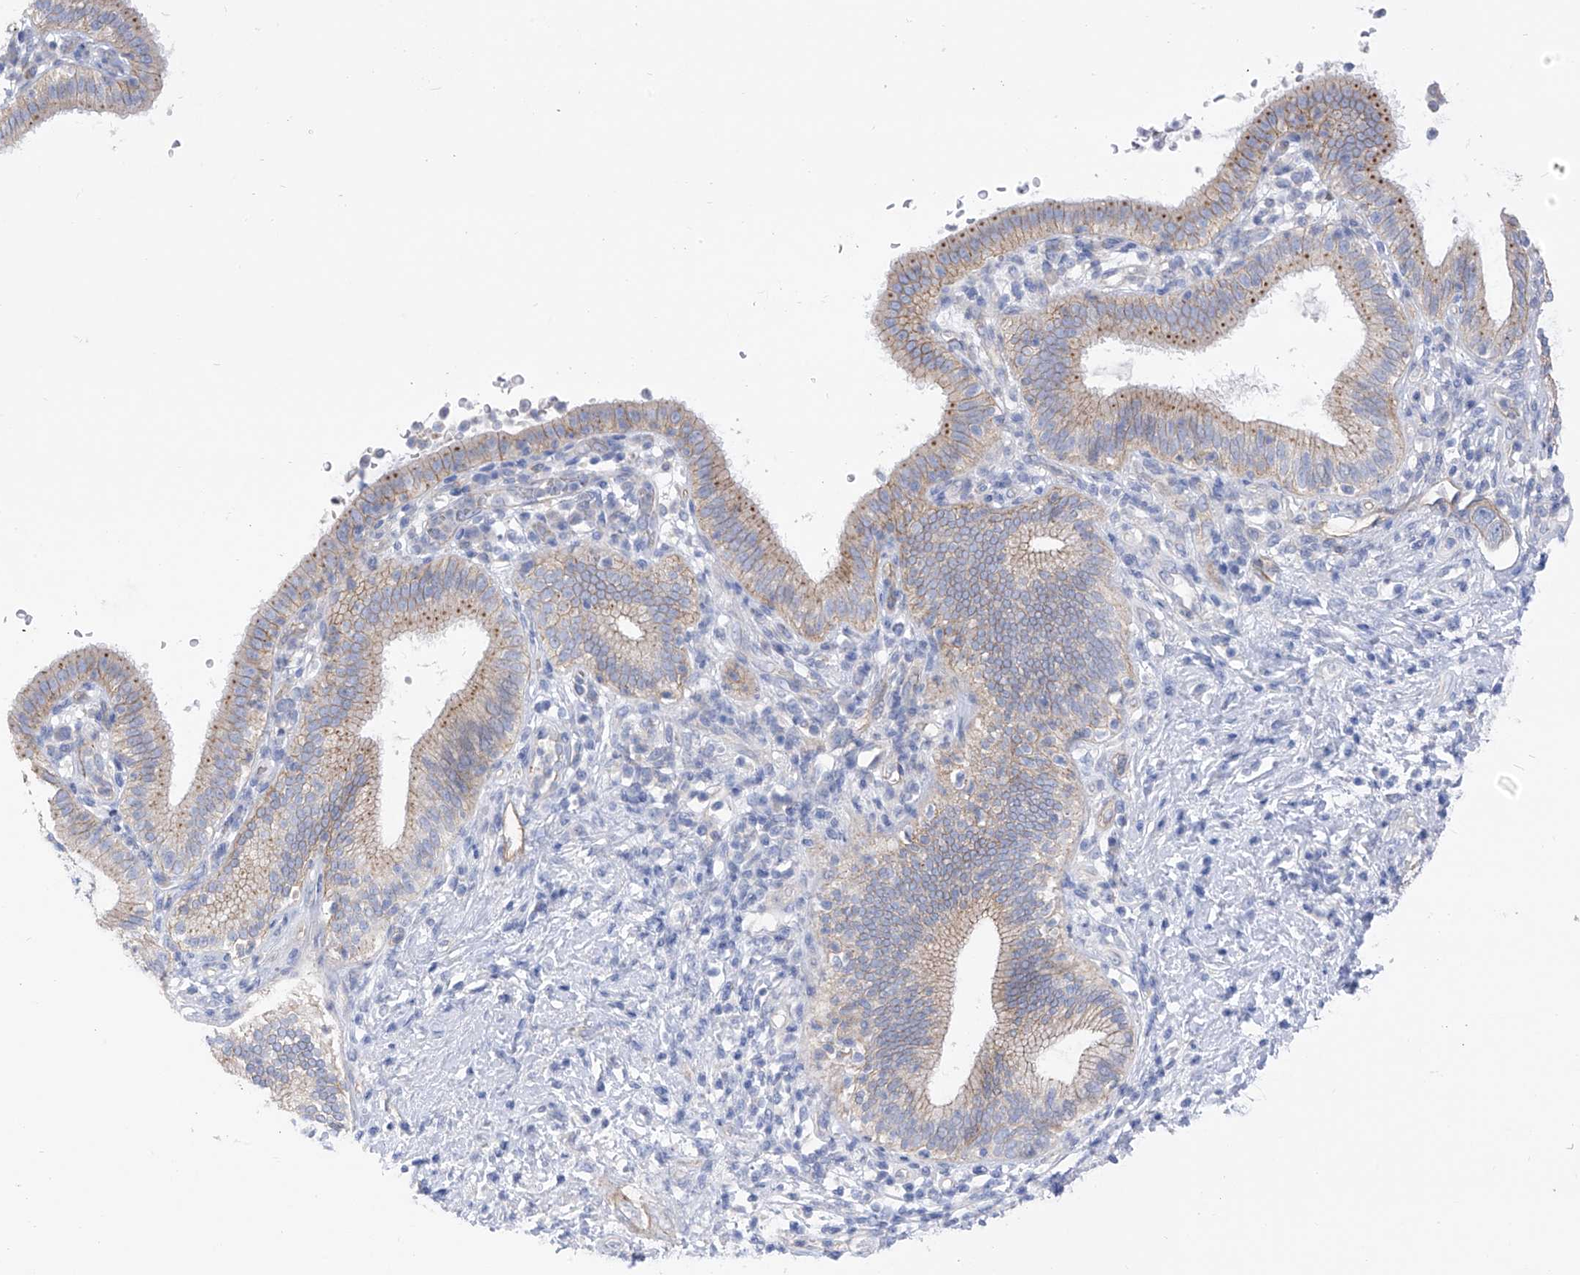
{"staining": {"intensity": "moderate", "quantity": "<25%", "location": "cytoplasmic/membranous"}, "tissue": "pancreatic cancer", "cell_type": "Tumor cells", "image_type": "cancer", "snomed": [{"axis": "morphology", "description": "Adenocarcinoma, NOS"}, {"axis": "topography", "description": "Pancreas"}], "caption": "High-magnification brightfield microscopy of pancreatic cancer stained with DAB (3,3'-diaminobenzidine) (brown) and counterstained with hematoxylin (blue). tumor cells exhibit moderate cytoplasmic/membranous expression is identified in approximately<25% of cells.", "gene": "ITGA9", "patient": {"sex": "female", "age": 73}}